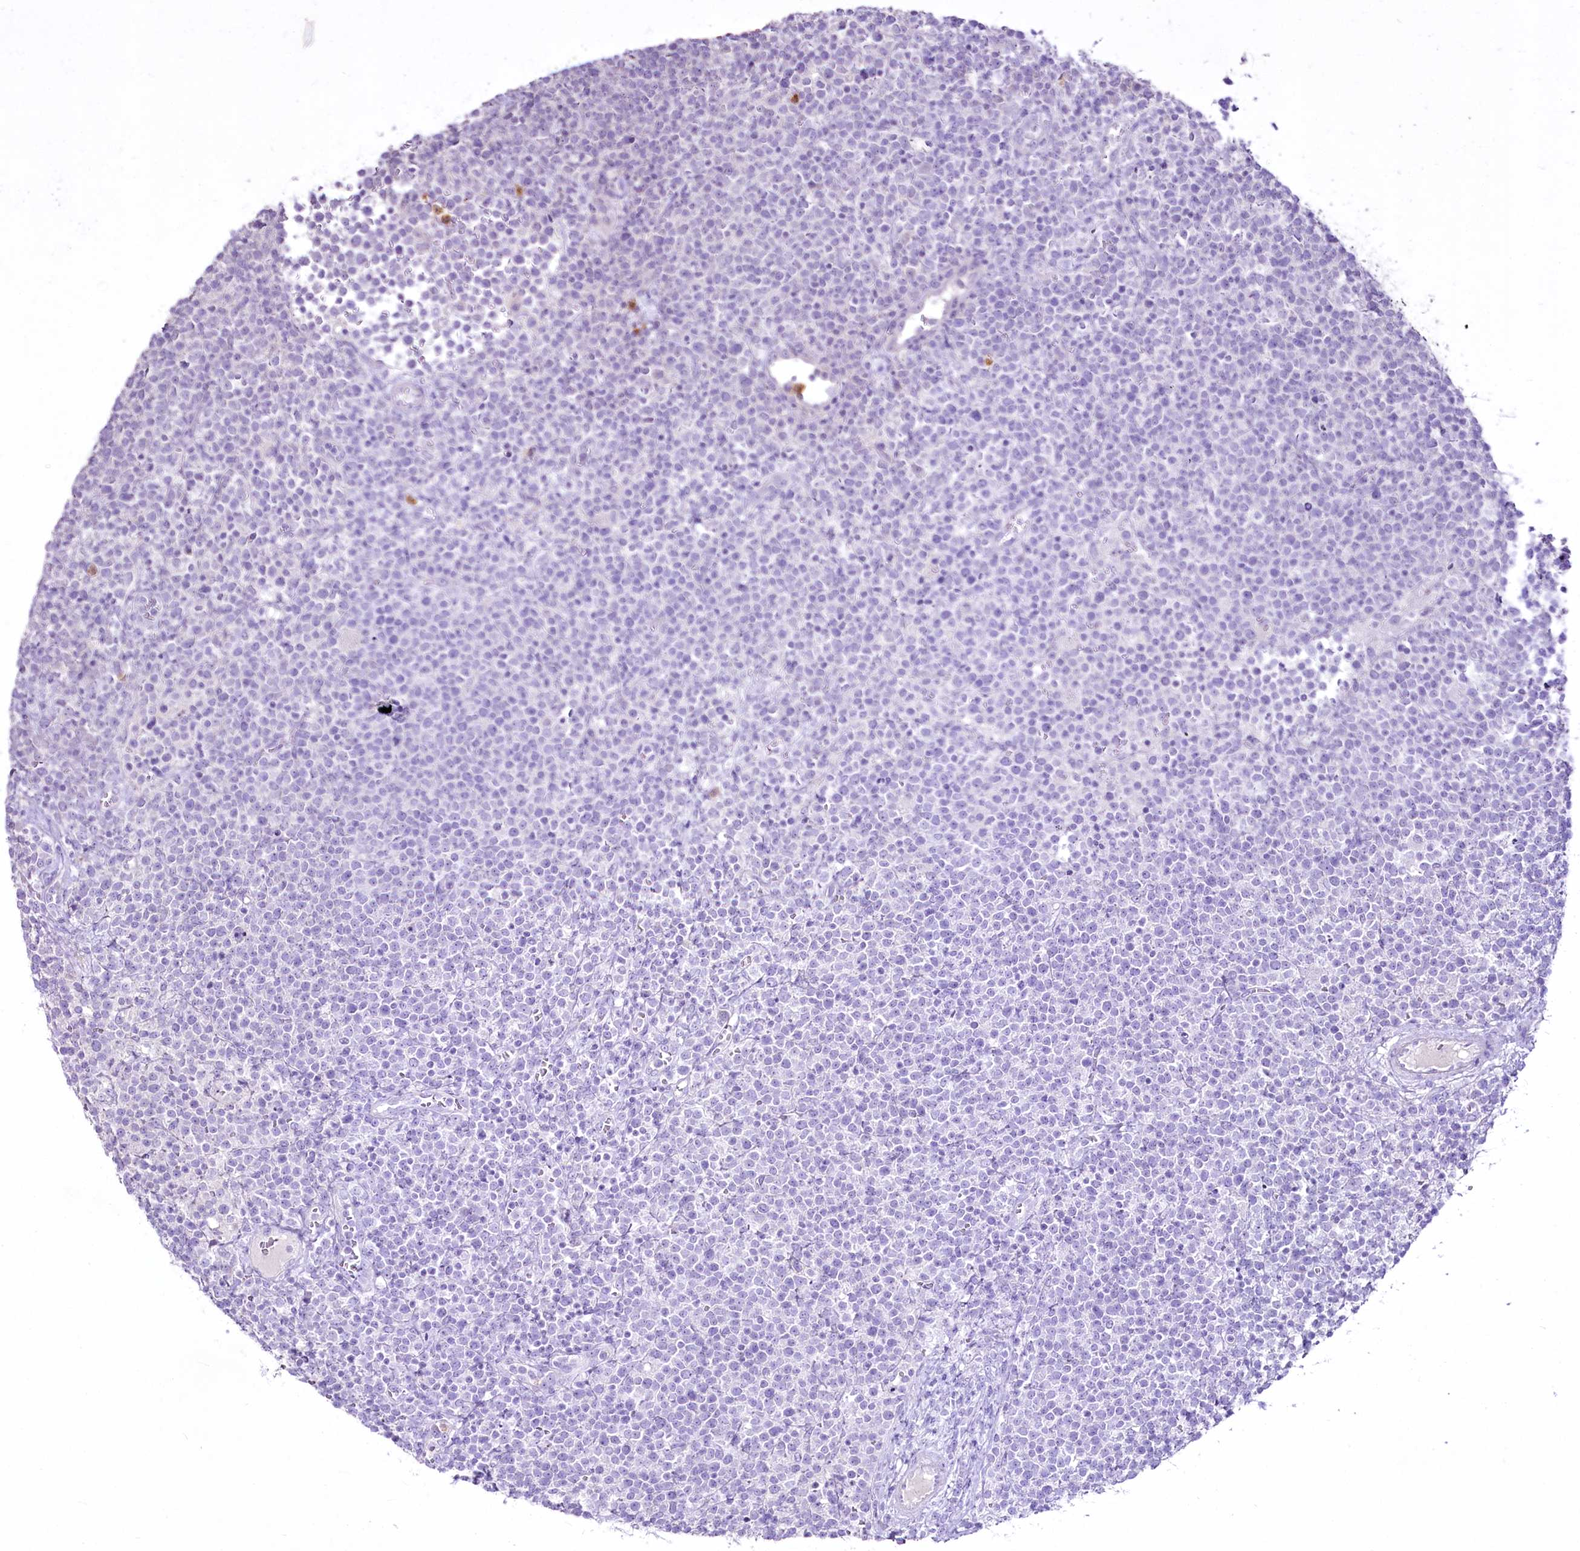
{"staining": {"intensity": "negative", "quantity": "none", "location": "none"}, "tissue": "lymphoma", "cell_type": "Tumor cells", "image_type": "cancer", "snomed": [{"axis": "morphology", "description": "Malignant lymphoma, non-Hodgkin's type, High grade"}, {"axis": "topography", "description": "Lymph node"}], "caption": "Micrograph shows no protein staining in tumor cells of lymphoma tissue.", "gene": "FAM209B", "patient": {"sex": "male", "age": 61}}